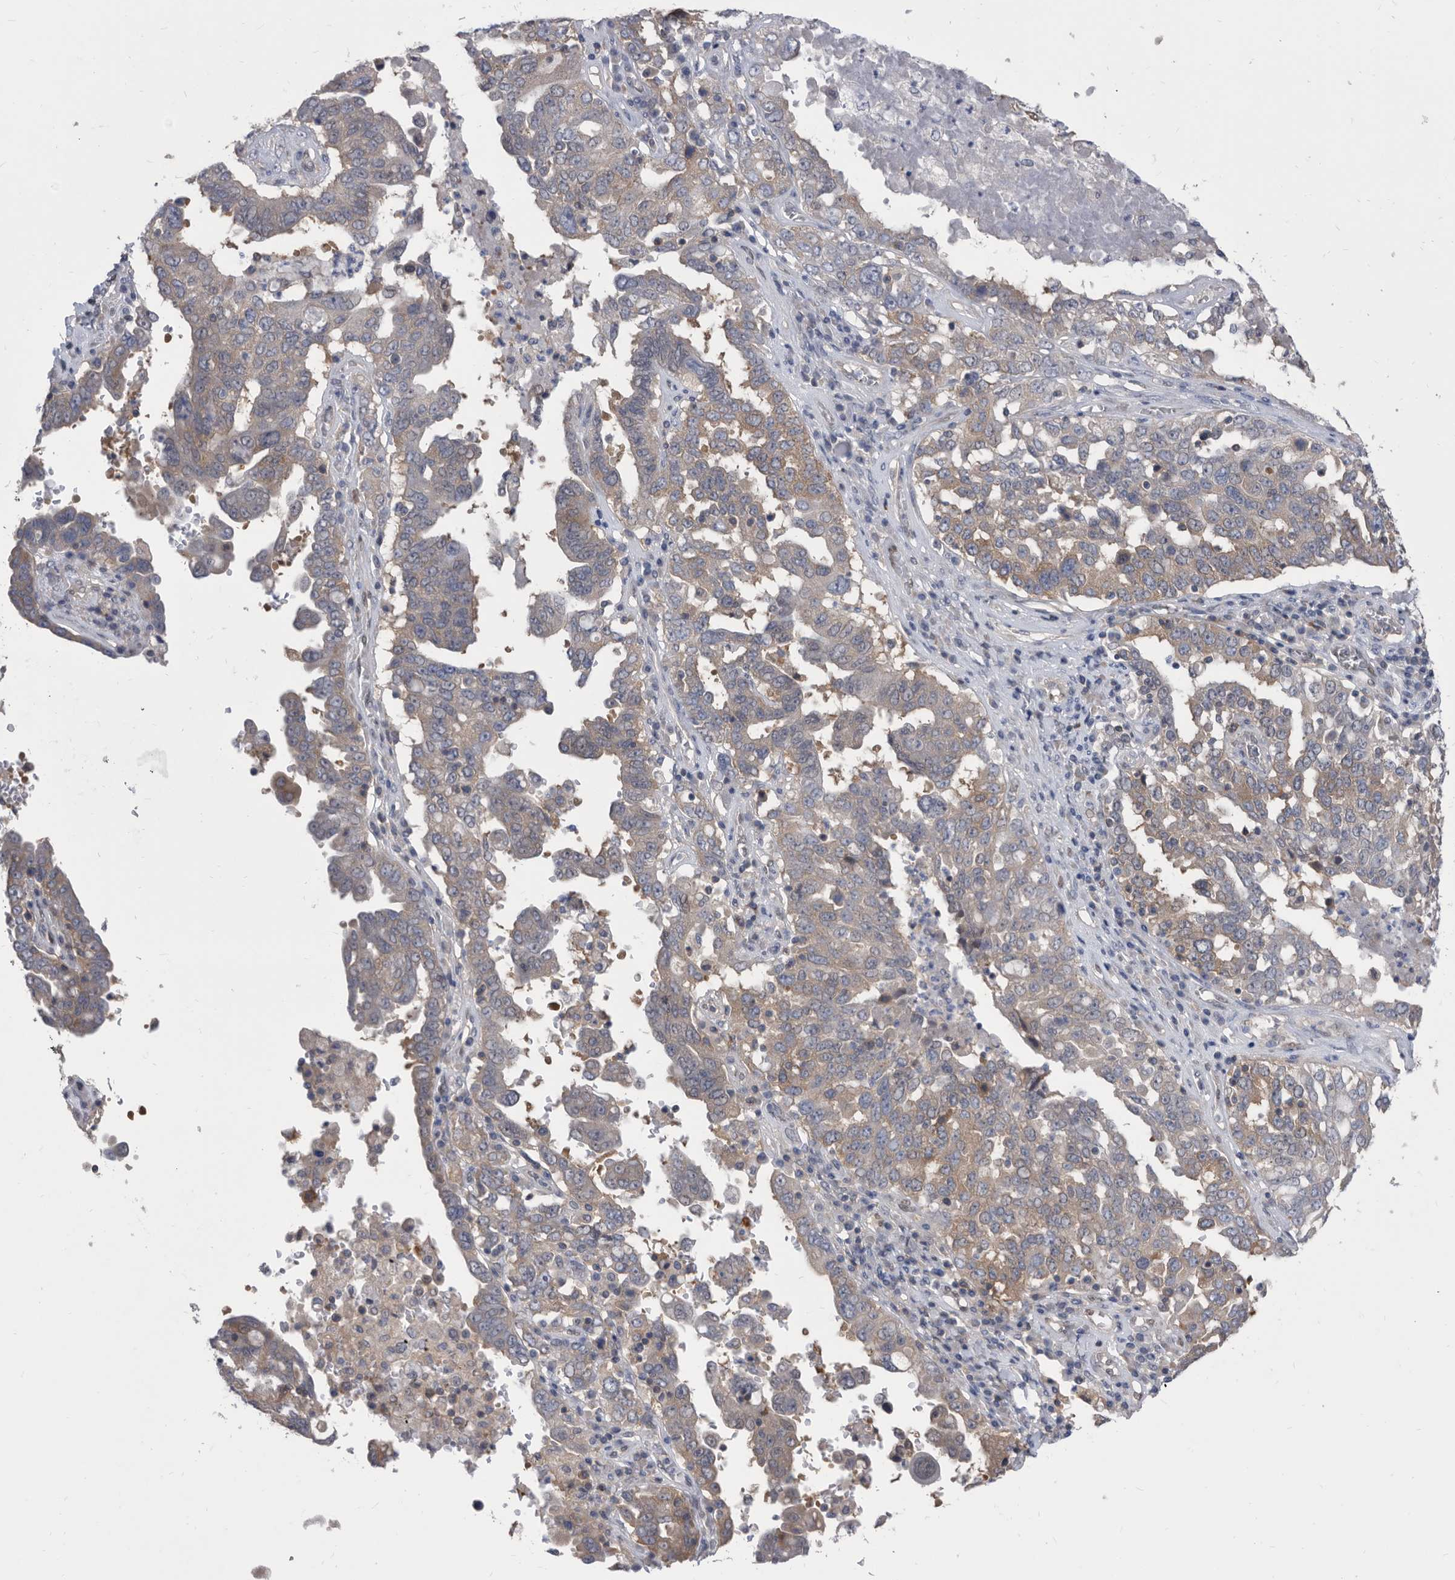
{"staining": {"intensity": "weak", "quantity": ">75%", "location": "cytoplasmic/membranous"}, "tissue": "ovarian cancer", "cell_type": "Tumor cells", "image_type": "cancer", "snomed": [{"axis": "morphology", "description": "Carcinoma, endometroid"}, {"axis": "topography", "description": "Ovary"}], "caption": "Weak cytoplasmic/membranous expression for a protein is seen in approximately >75% of tumor cells of ovarian endometroid carcinoma using IHC.", "gene": "CCT4", "patient": {"sex": "female", "age": 62}}